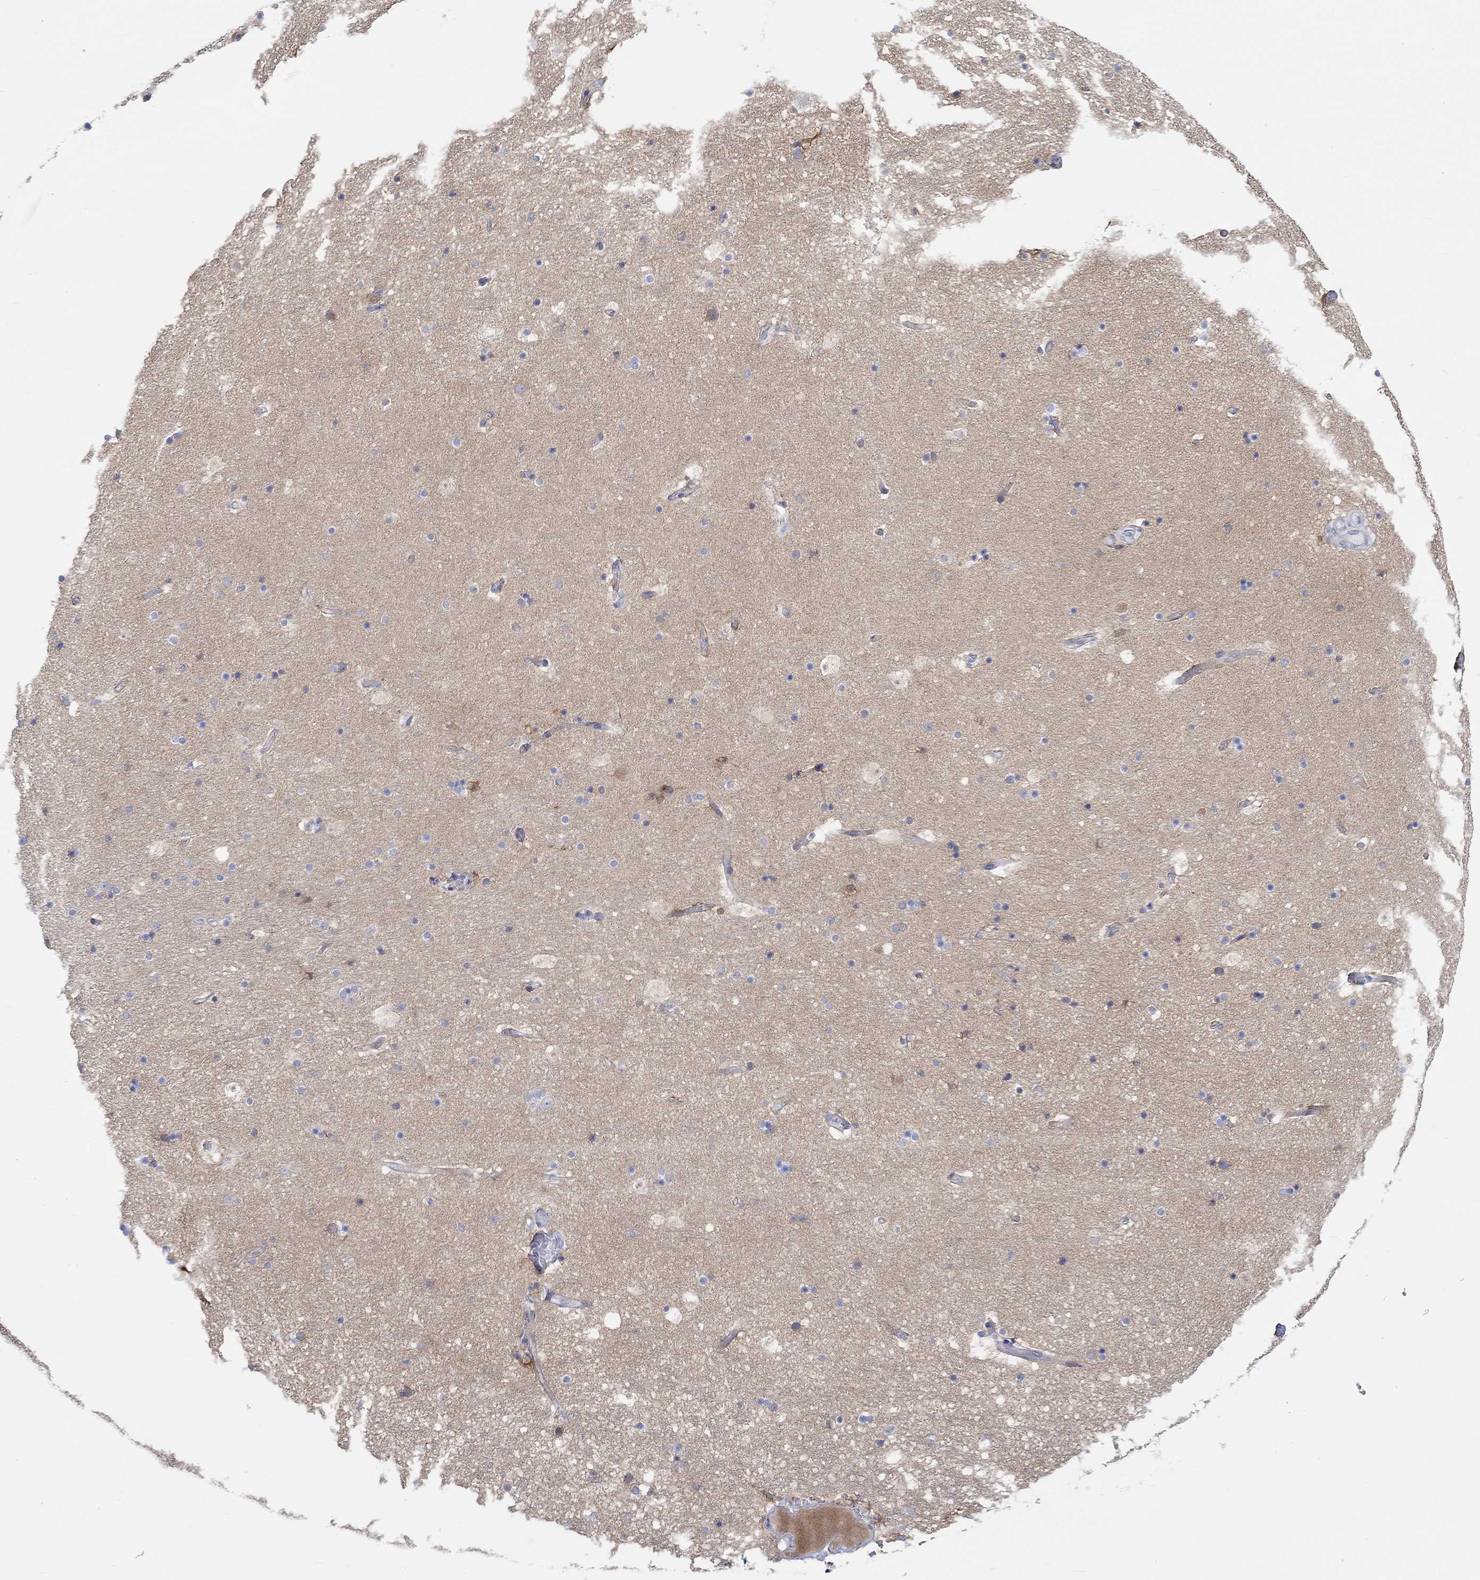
{"staining": {"intensity": "negative", "quantity": "none", "location": "none"}, "tissue": "hippocampus", "cell_type": "Glial cells", "image_type": "normal", "snomed": [{"axis": "morphology", "description": "Normal tissue, NOS"}, {"axis": "topography", "description": "Hippocampus"}], "caption": "Glial cells show no significant staining in benign hippocampus. (DAB IHC, high magnification).", "gene": "REEP6", "patient": {"sex": "male", "age": 51}}